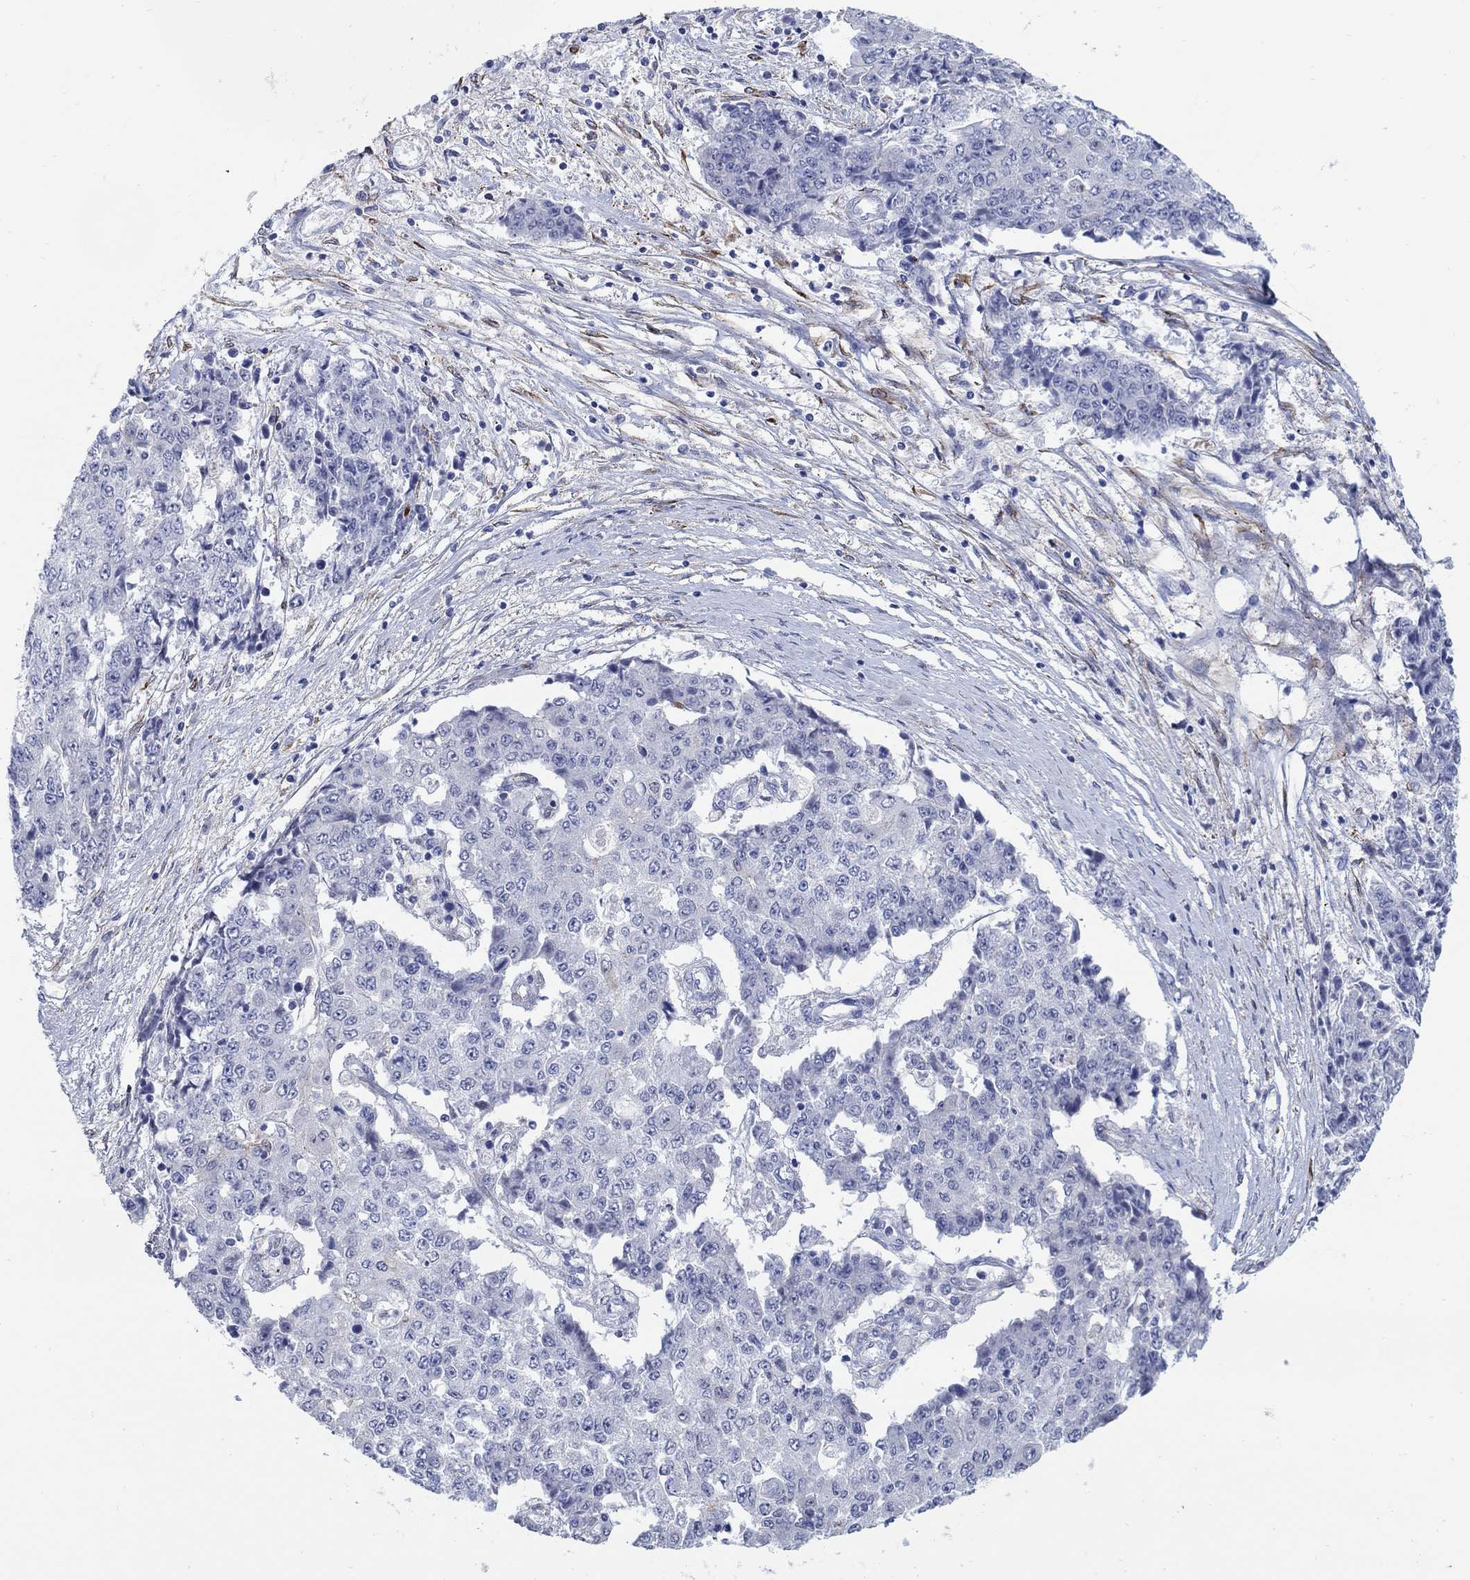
{"staining": {"intensity": "negative", "quantity": "none", "location": "none"}, "tissue": "ovarian cancer", "cell_type": "Tumor cells", "image_type": "cancer", "snomed": [{"axis": "morphology", "description": "Carcinoma, endometroid"}, {"axis": "topography", "description": "Ovary"}], "caption": "Tumor cells are negative for brown protein staining in ovarian endometroid carcinoma. (DAB IHC with hematoxylin counter stain).", "gene": "REEP2", "patient": {"sex": "female", "age": 42}}